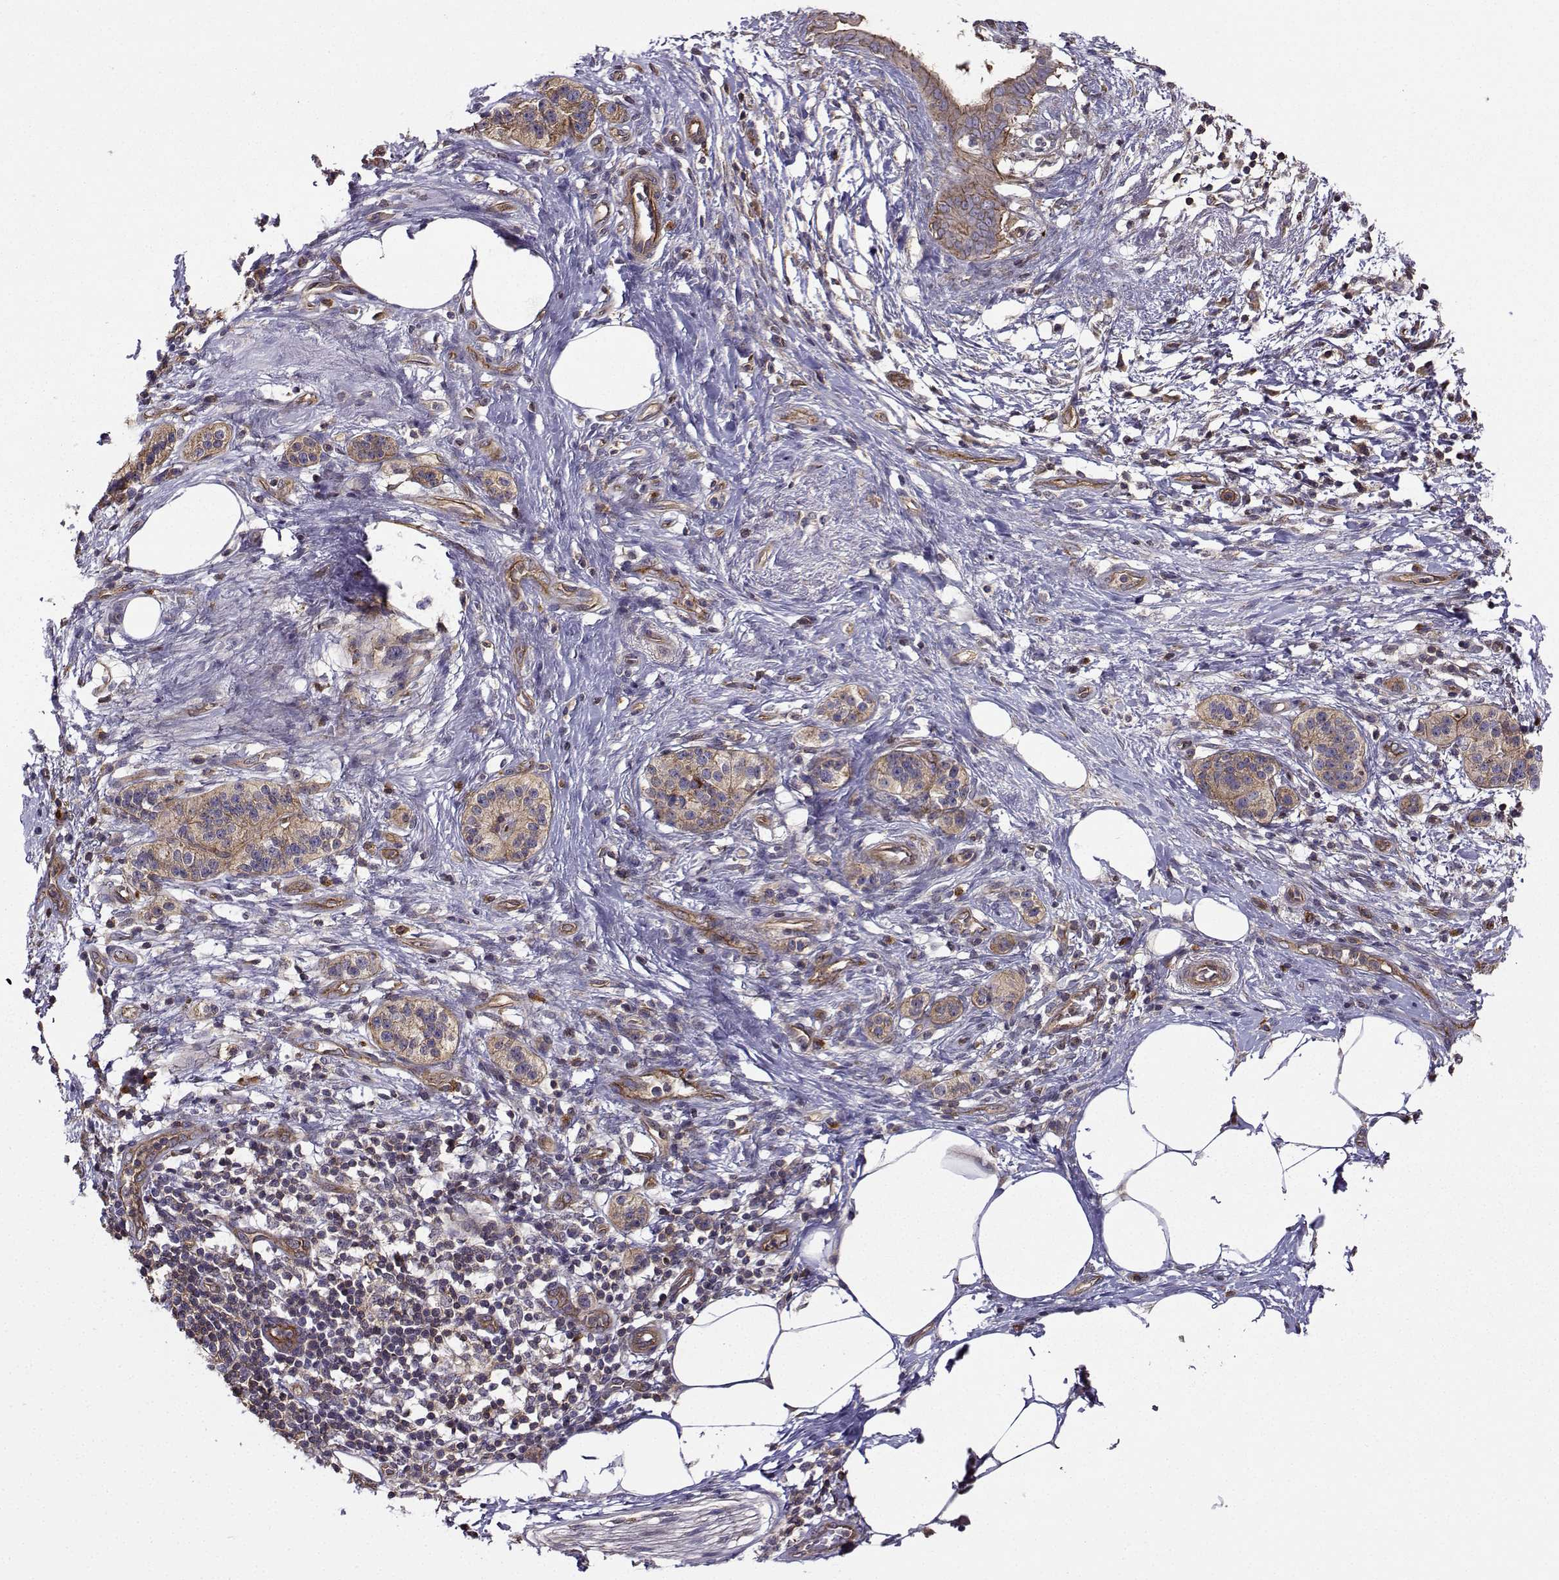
{"staining": {"intensity": "moderate", "quantity": "25%-75%", "location": "cytoplasmic/membranous"}, "tissue": "pancreatic cancer", "cell_type": "Tumor cells", "image_type": "cancer", "snomed": [{"axis": "morphology", "description": "Adenocarcinoma, NOS"}, {"axis": "topography", "description": "Pancreas"}], "caption": "Immunohistochemical staining of adenocarcinoma (pancreatic) displays medium levels of moderate cytoplasmic/membranous protein staining in about 25%-75% of tumor cells.", "gene": "ITGB8", "patient": {"sex": "female", "age": 72}}